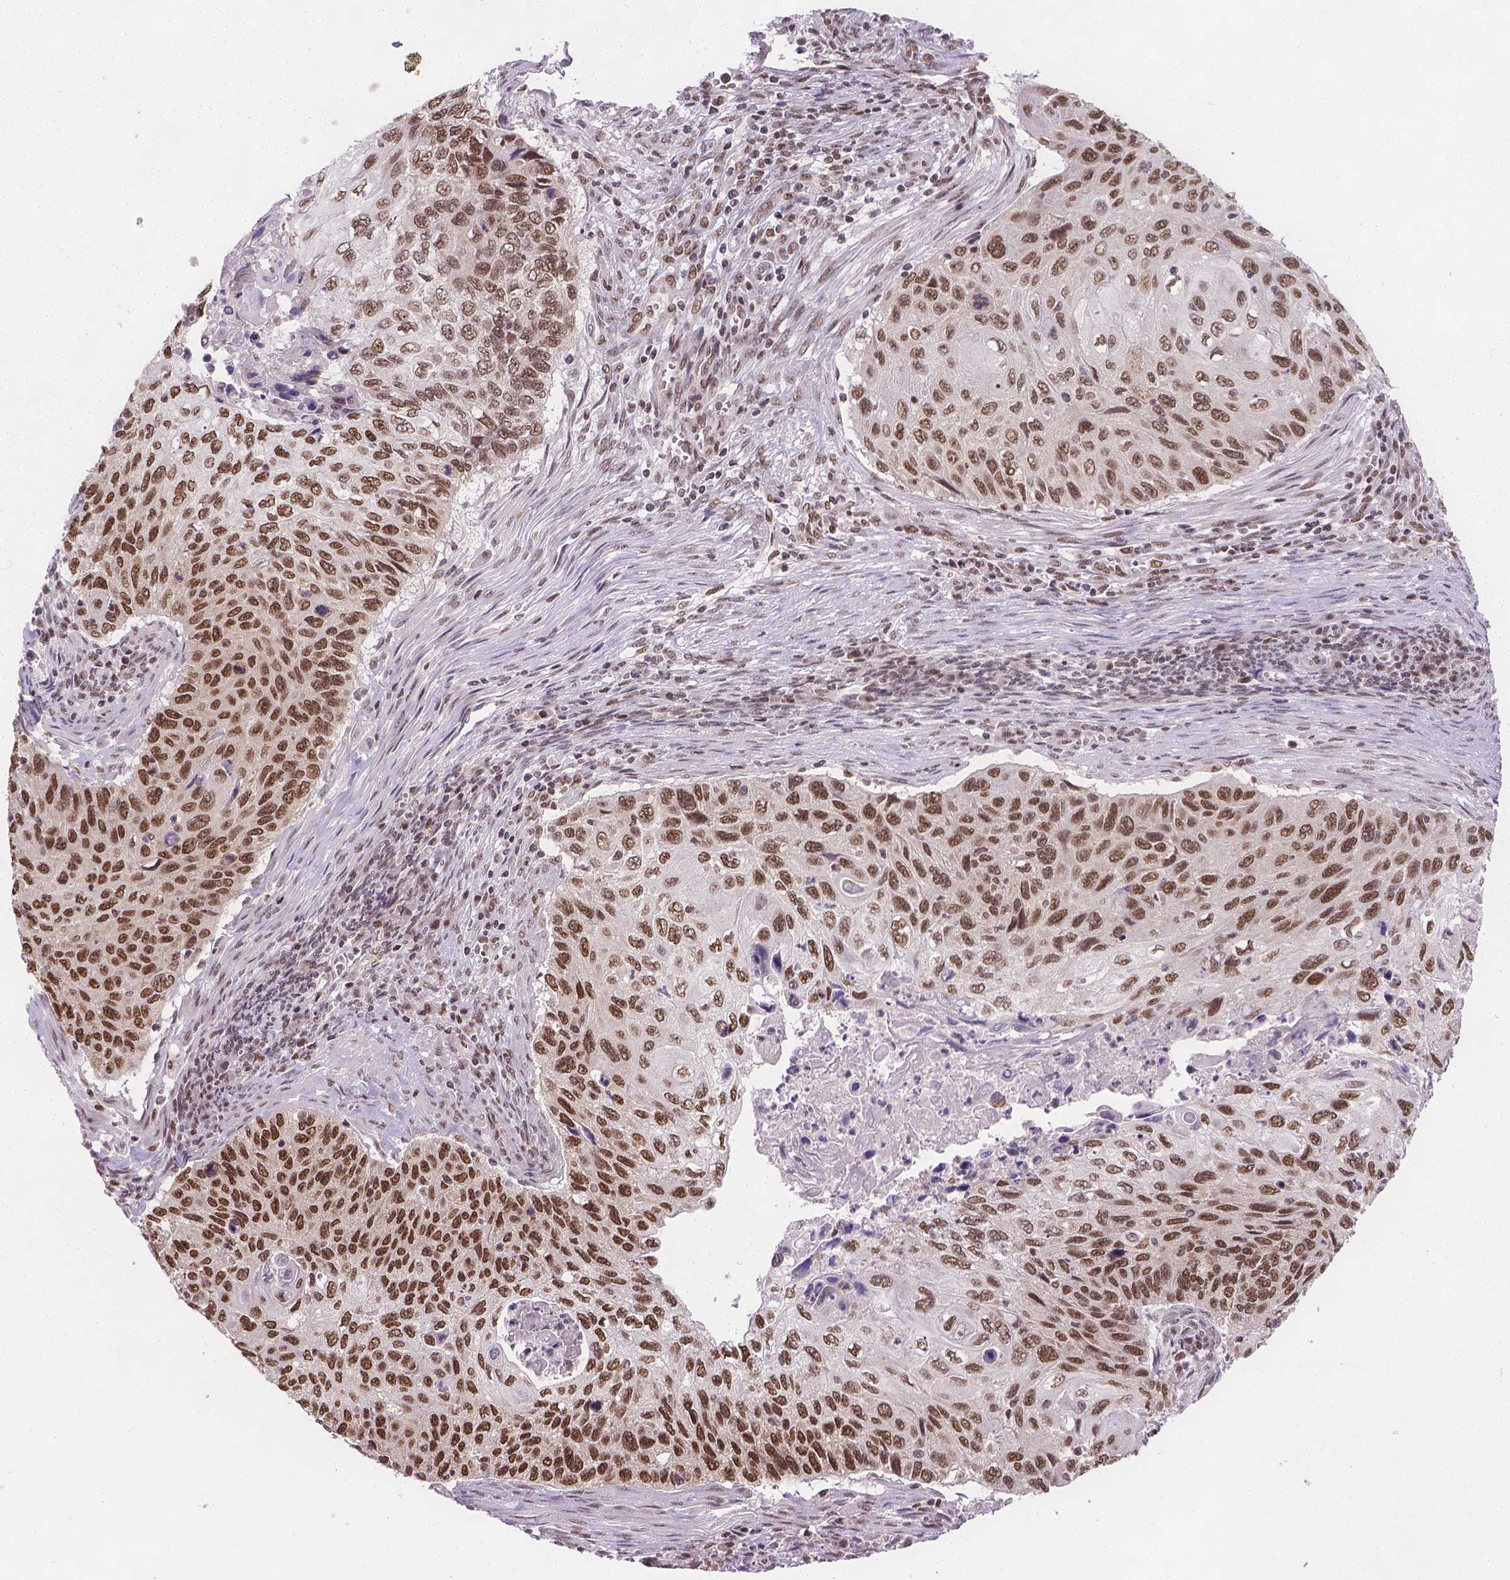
{"staining": {"intensity": "moderate", "quantity": ">75%", "location": "nuclear"}, "tissue": "cervical cancer", "cell_type": "Tumor cells", "image_type": "cancer", "snomed": [{"axis": "morphology", "description": "Squamous cell carcinoma, NOS"}, {"axis": "topography", "description": "Cervix"}], "caption": "Moderate nuclear staining for a protein is identified in approximately >75% of tumor cells of cervical cancer using IHC.", "gene": "FANCE", "patient": {"sex": "female", "age": 70}}